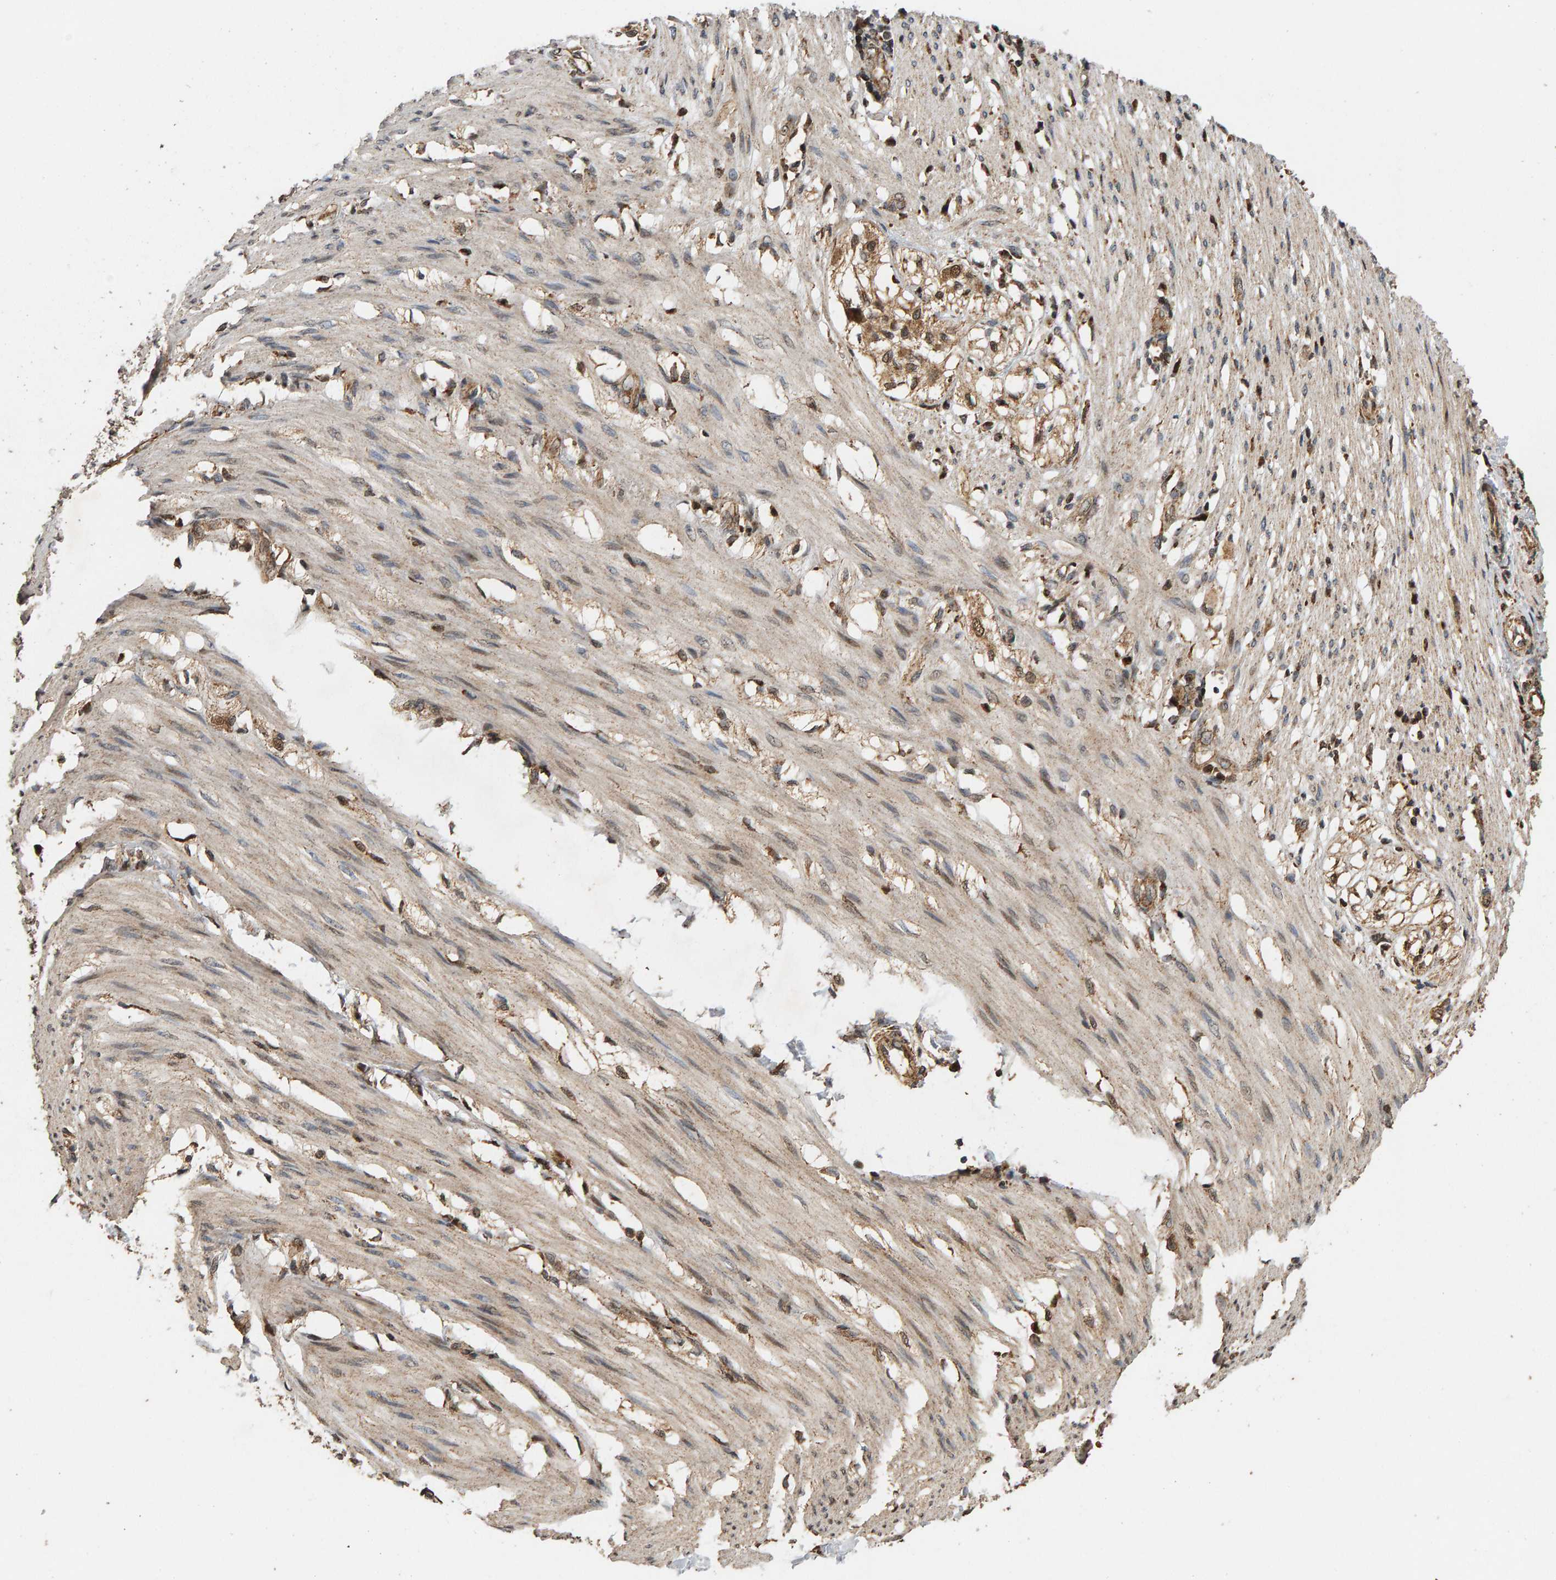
{"staining": {"intensity": "weak", "quantity": ">75%", "location": "cytoplasmic/membranous,nuclear"}, "tissue": "smooth muscle", "cell_type": "Smooth muscle cells", "image_type": "normal", "snomed": [{"axis": "morphology", "description": "Normal tissue, NOS"}, {"axis": "morphology", "description": "Adenocarcinoma, NOS"}, {"axis": "topography", "description": "Smooth muscle"}, {"axis": "topography", "description": "Colon"}], "caption": "Immunohistochemistry (IHC) micrograph of benign smooth muscle stained for a protein (brown), which displays low levels of weak cytoplasmic/membranous,nuclear expression in about >75% of smooth muscle cells.", "gene": "GSTK1", "patient": {"sex": "male", "age": 14}}